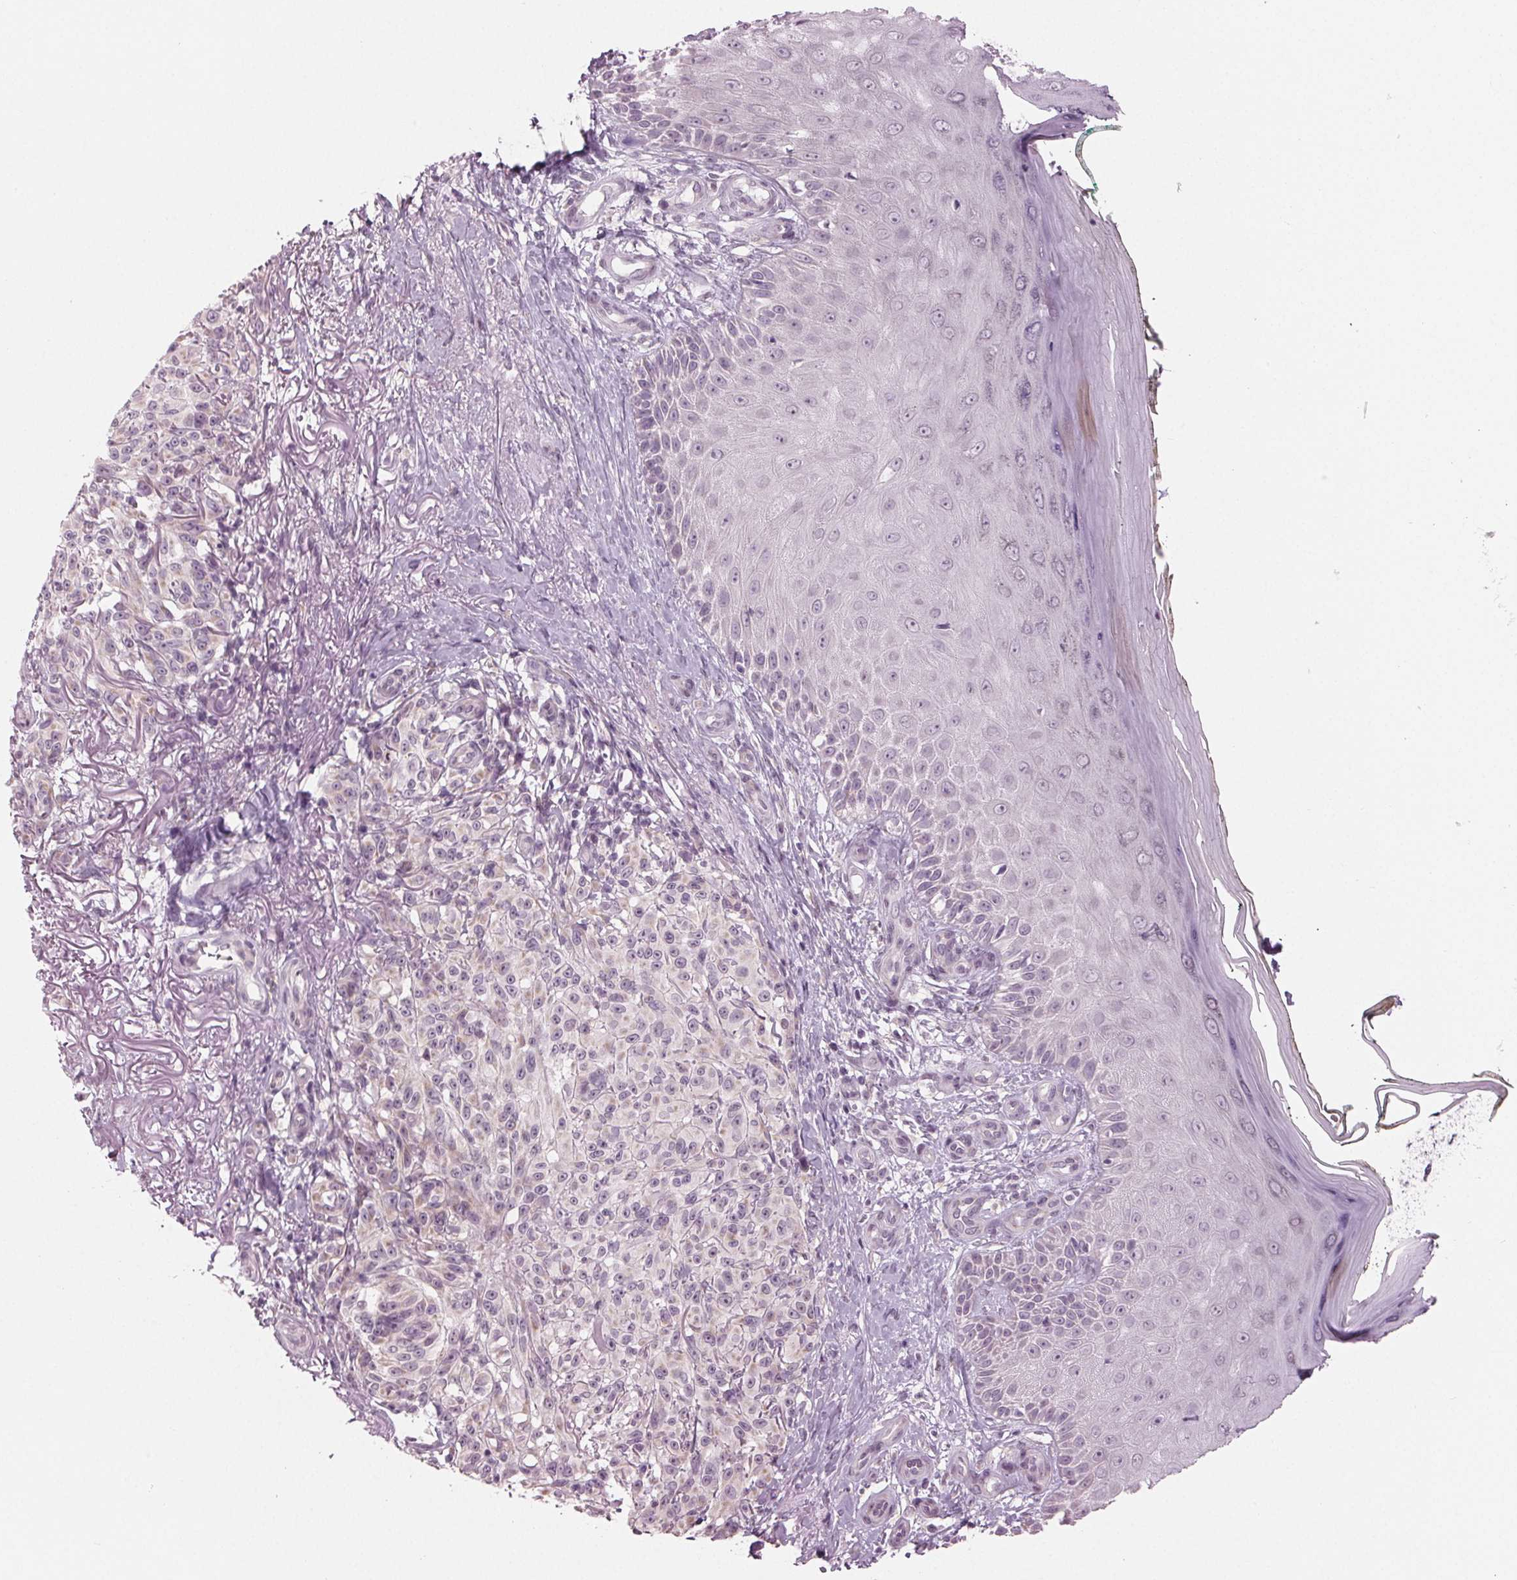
{"staining": {"intensity": "negative", "quantity": "none", "location": "none"}, "tissue": "melanoma", "cell_type": "Tumor cells", "image_type": "cancer", "snomed": [{"axis": "morphology", "description": "Malignant melanoma, NOS"}, {"axis": "topography", "description": "Skin"}], "caption": "A high-resolution micrograph shows immunohistochemistry (IHC) staining of malignant melanoma, which exhibits no significant positivity in tumor cells.", "gene": "PRAP1", "patient": {"sex": "female", "age": 85}}